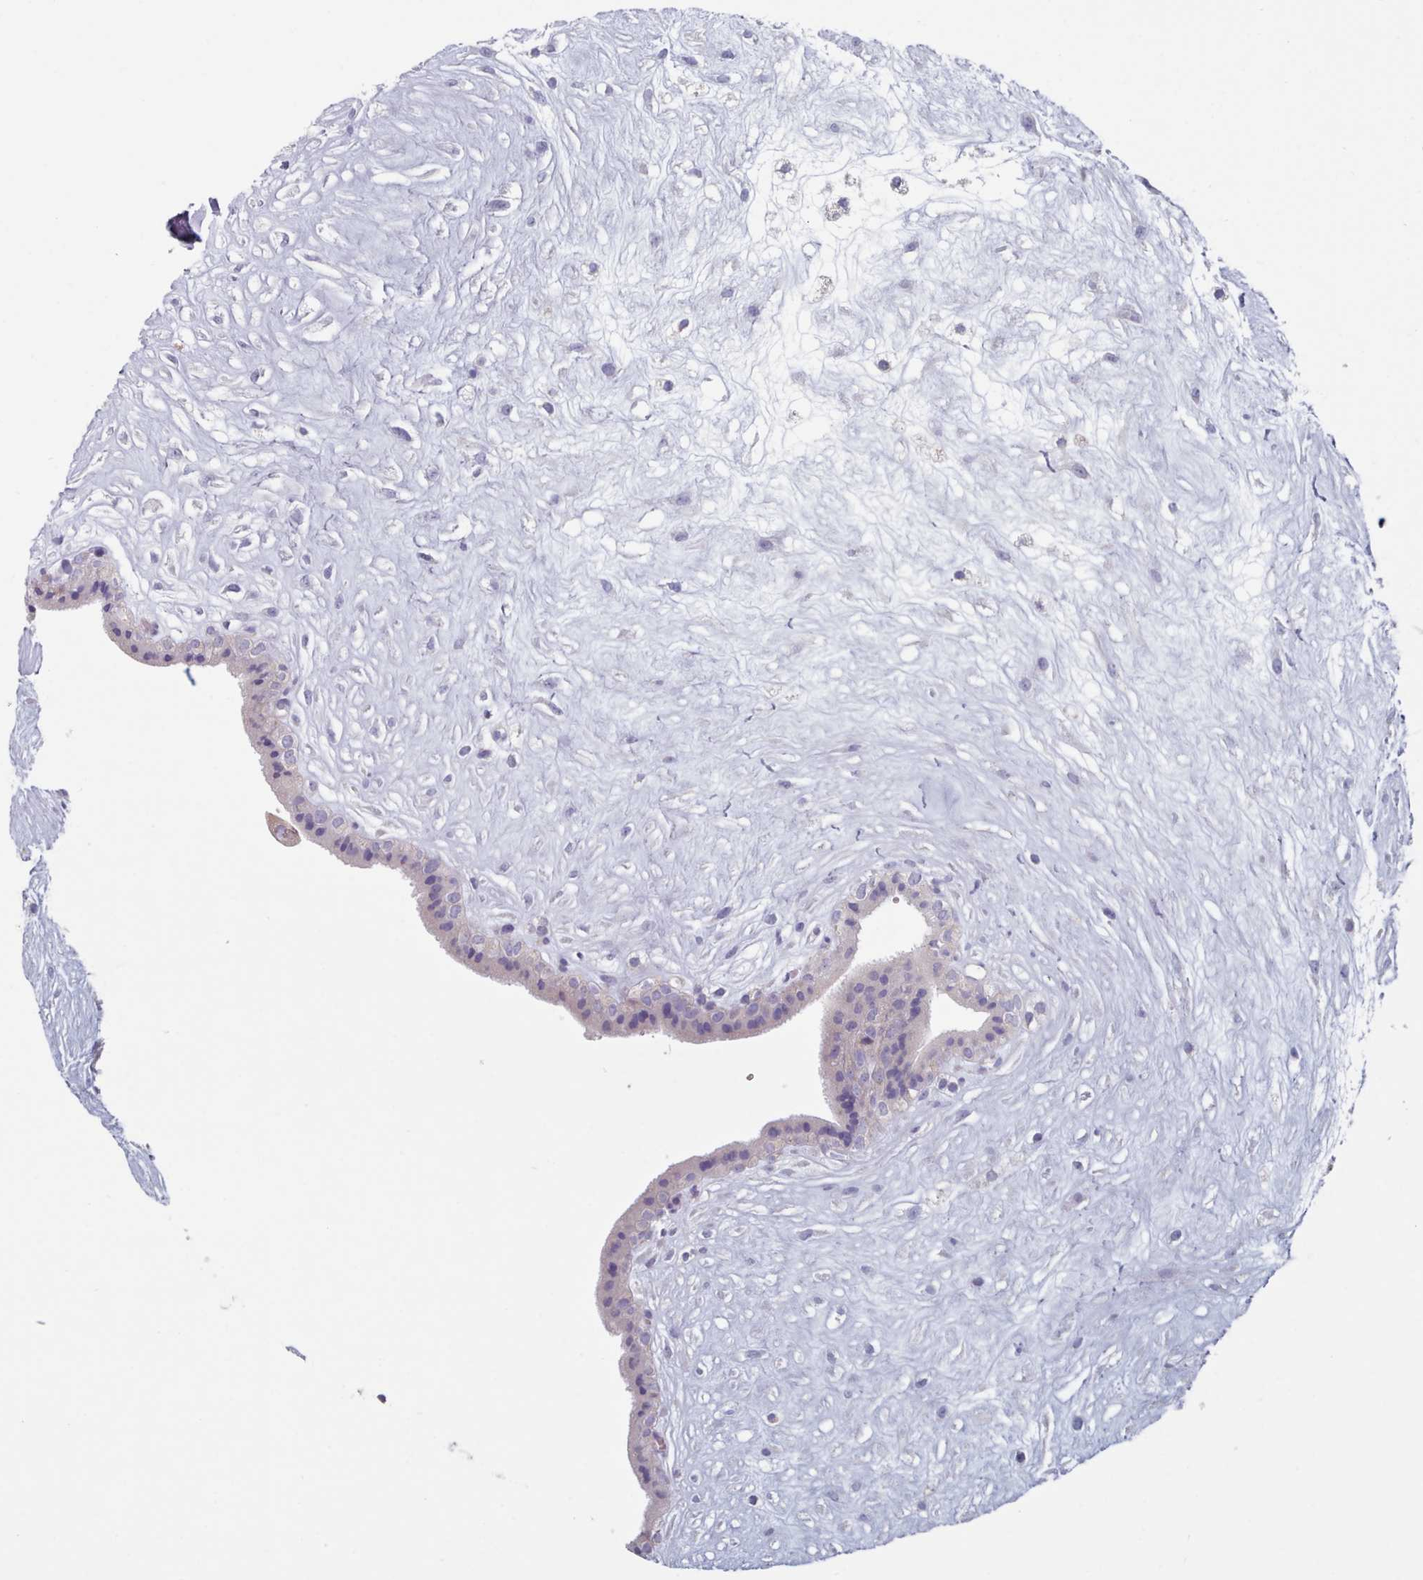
{"staining": {"intensity": "negative", "quantity": "none", "location": "none"}, "tissue": "placenta", "cell_type": "Trophoblastic cells", "image_type": "normal", "snomed": [{"axis": "morphology", "description": "Normal tissue, NOS"}, {"axis": "topography", "description": "Placenta"}], "caption": "Immunohistochemistry (IHC) micrograph of unremarkable placenta: placenta stained with DAB (3,3'-diaminobenzidine) exhibits no significant protein expression in trophoblastic cells.", "gene": "HAO1", "patient": {"sex": "female", "age": 18}}